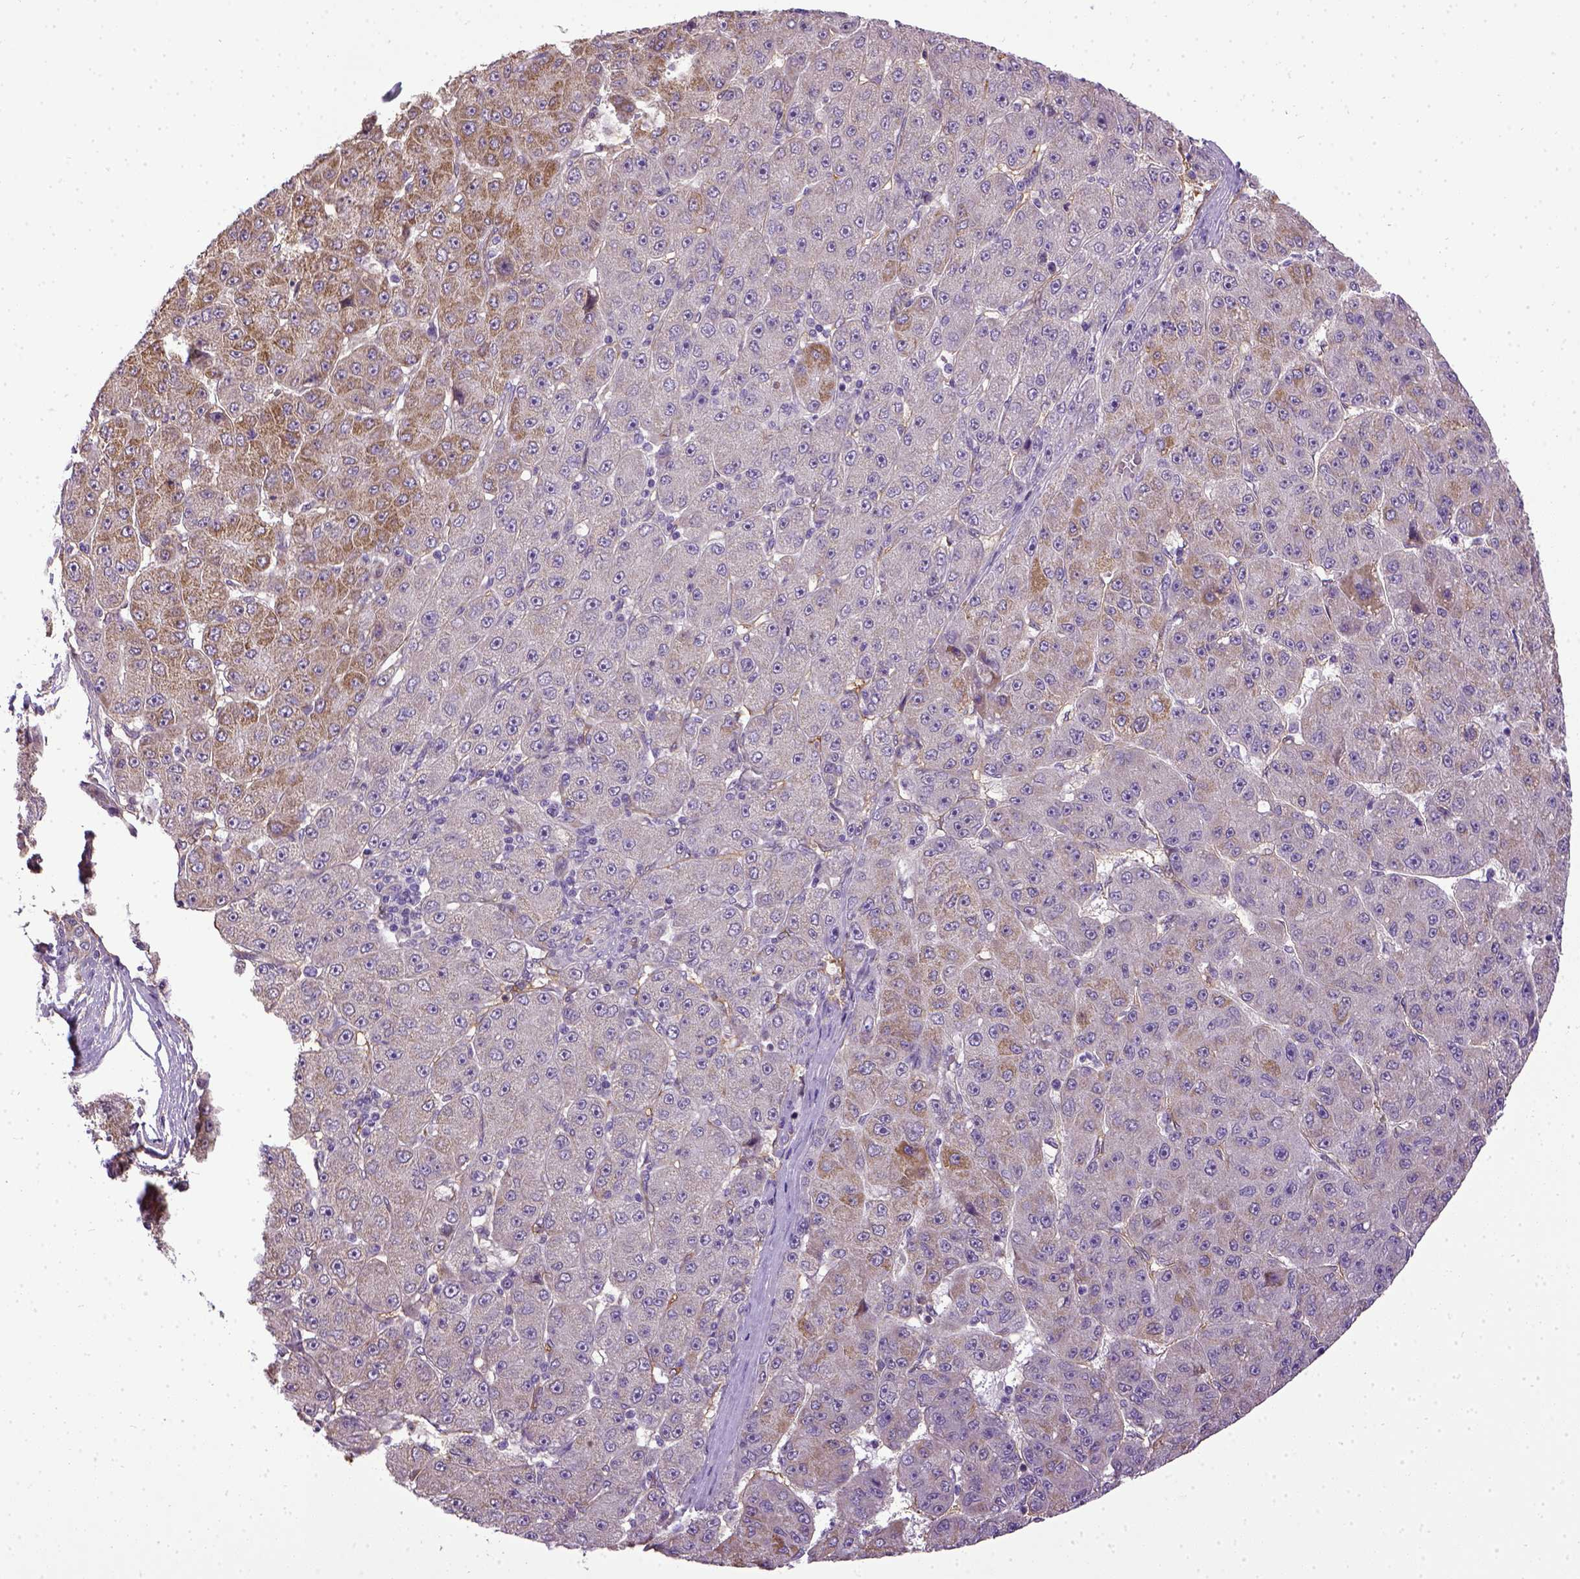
{"staining": {"intensity": "moderate", "quantity": "<25%", "location": "cytoplasmic/membranous"}, "tissue": "liver cancer", "cell_type": "Tumor cells", "image_type": "cancer", "snomed": [{"axis": "morphology", "description": "Carcinoma, Hepatocellular, NOS"}, {"axis": "topography", "description": "Liver"}], "caption": "A histopathology image showing moderate cytoplasmic/membranous expression in approximately <25% of tumor cells in hepatocellular carcinoma (liver), as visualized by brown immunohistochemical staining.", "gene": "ENG", "patient": {"sex": "male", "age": 67}}